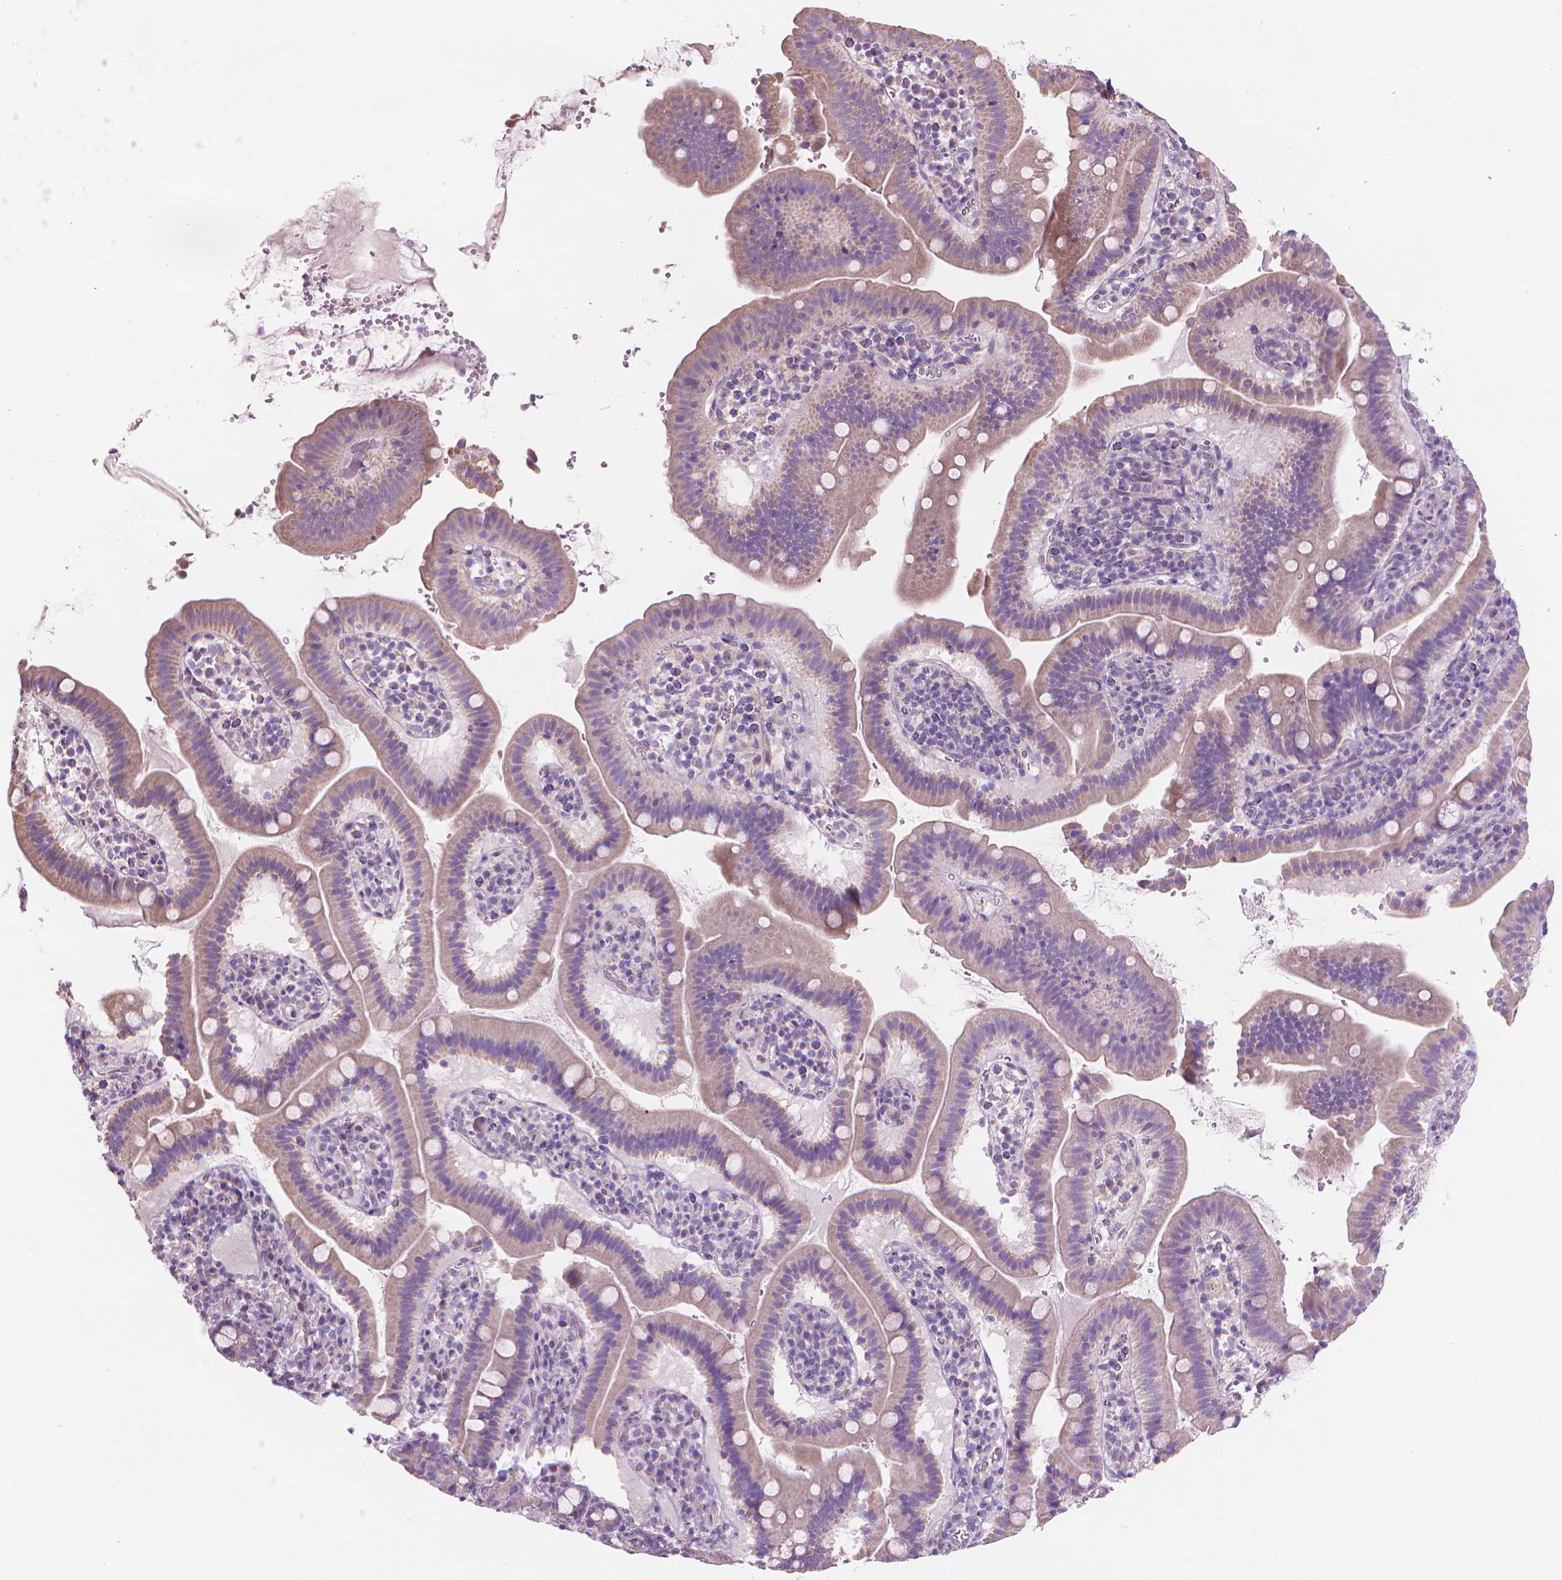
{"staining": {"intensity": "weak", "quantity": "25%-75%", "location": "cytoplasmic/membranous"}, "tissue": "small intestine", "cell_type": "Glandular cells", "image_type": "normal", "snomed": [{"axis": "morphology", "description": "Normal tissue, NOS"}, {"axis": "topography", "description": "Small intestine"}], "caption": "The image demonstrates a brown stain indicating the presence of a protein in the cytoplasmic/membranous of glandular cells in small intestine. (DAB (3,3'-diaminobenzidine) = brown stain, brightfield microscopy at high magnification).", "gene": "TTC29", "patient": {"sex": "male", "age": 26}}